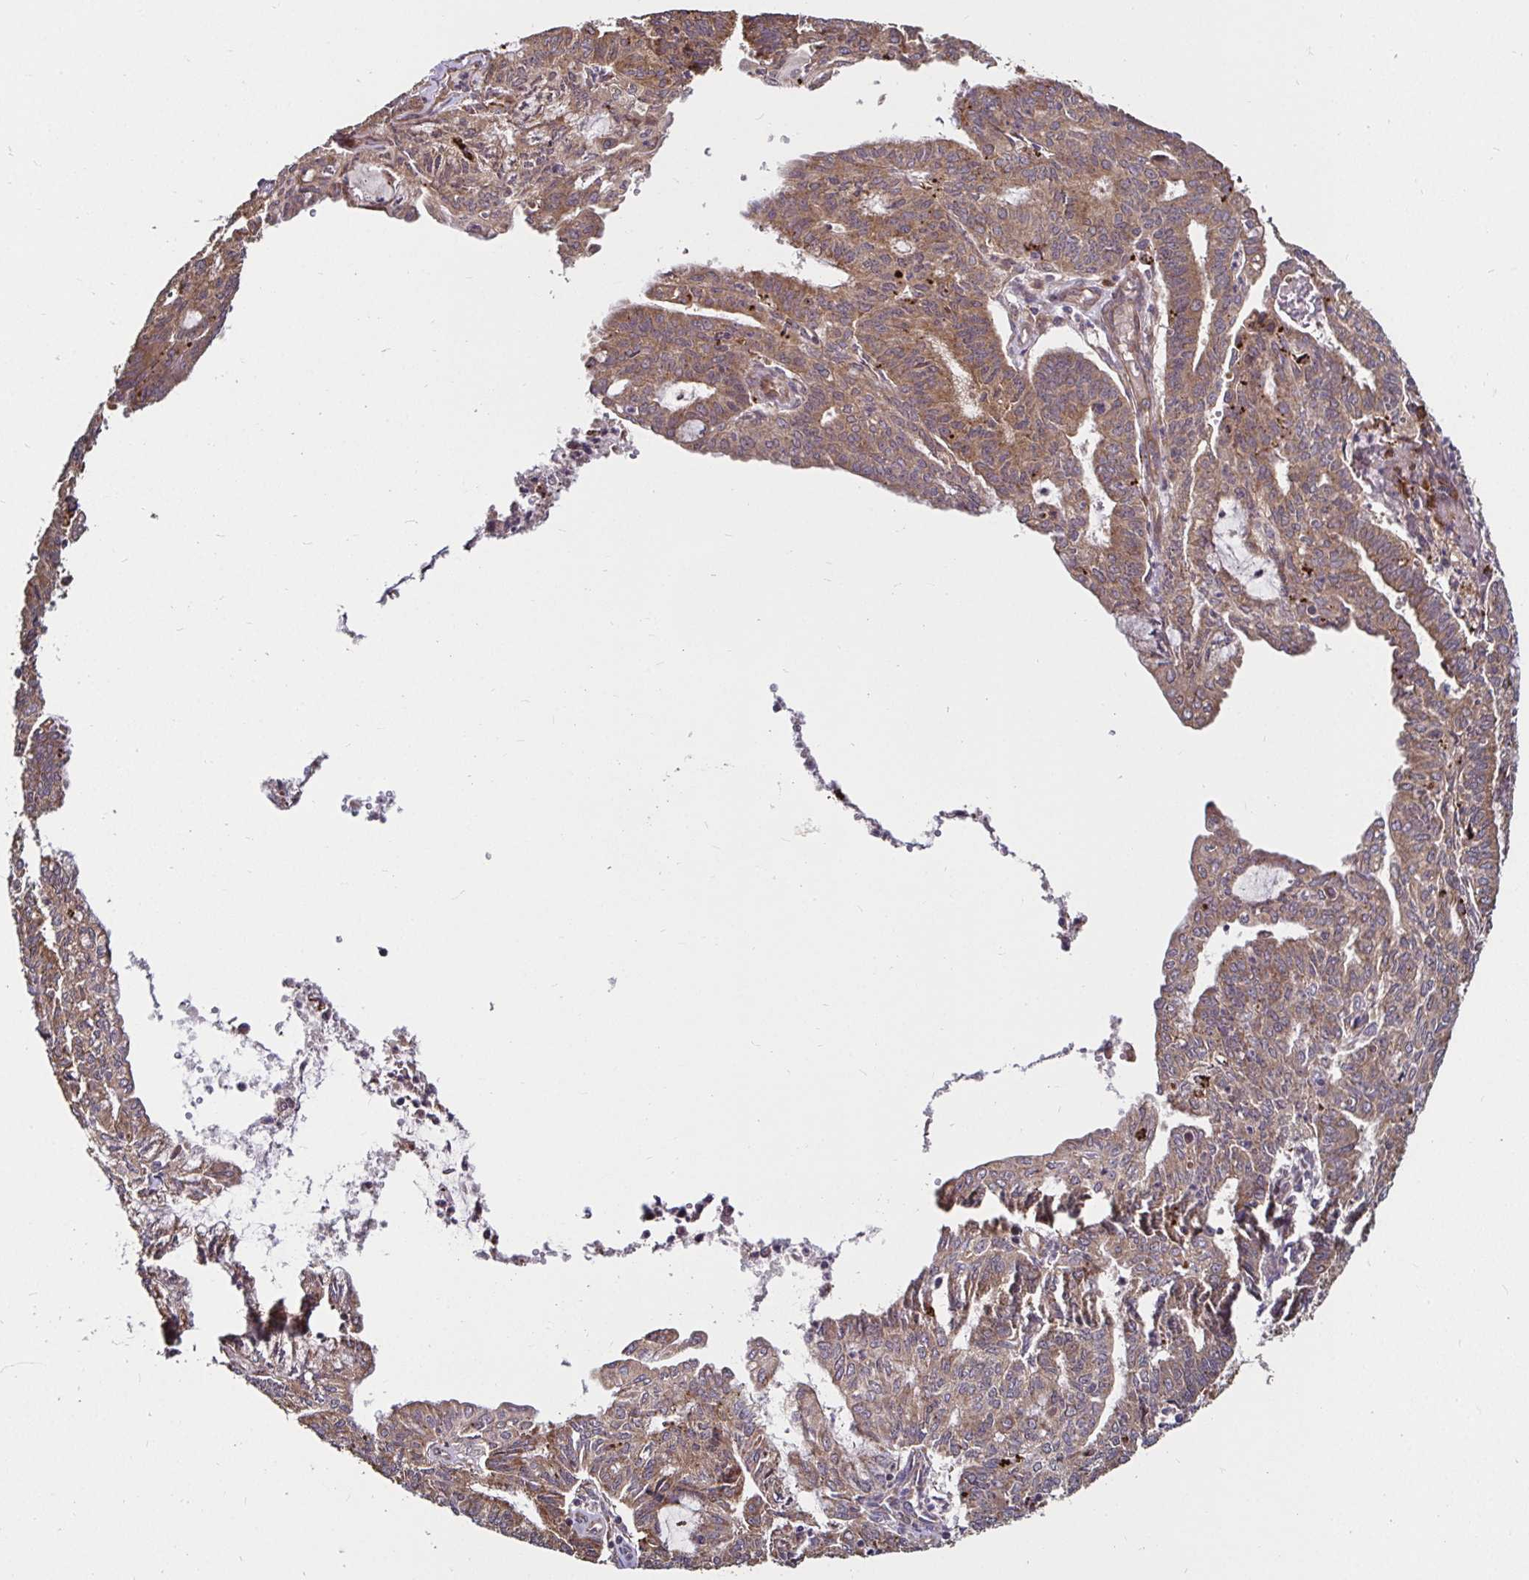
{"staining": {"intensity": "moderate", "quantity": ">75%", "location": "cytoplasmic/membranous"}, "tissue": "endometrial cancer", "cell_type": "Tumor cells", "image_type": "cancer", "snomed": [{"axis": "morphology", "description": "Adenocarcinoma, NOS"}, {"axis": "topography", "description": "Endometrium"}], "caption": "This micrograph exhibits immunohistochemistry staining of adenocarcinoma (endometrial), with medium moderate cytoplasmic/membranous expression in about >75% of tumor cells.", "gene": "MLST8", "patient": {"sex": "female", "age": 61}}